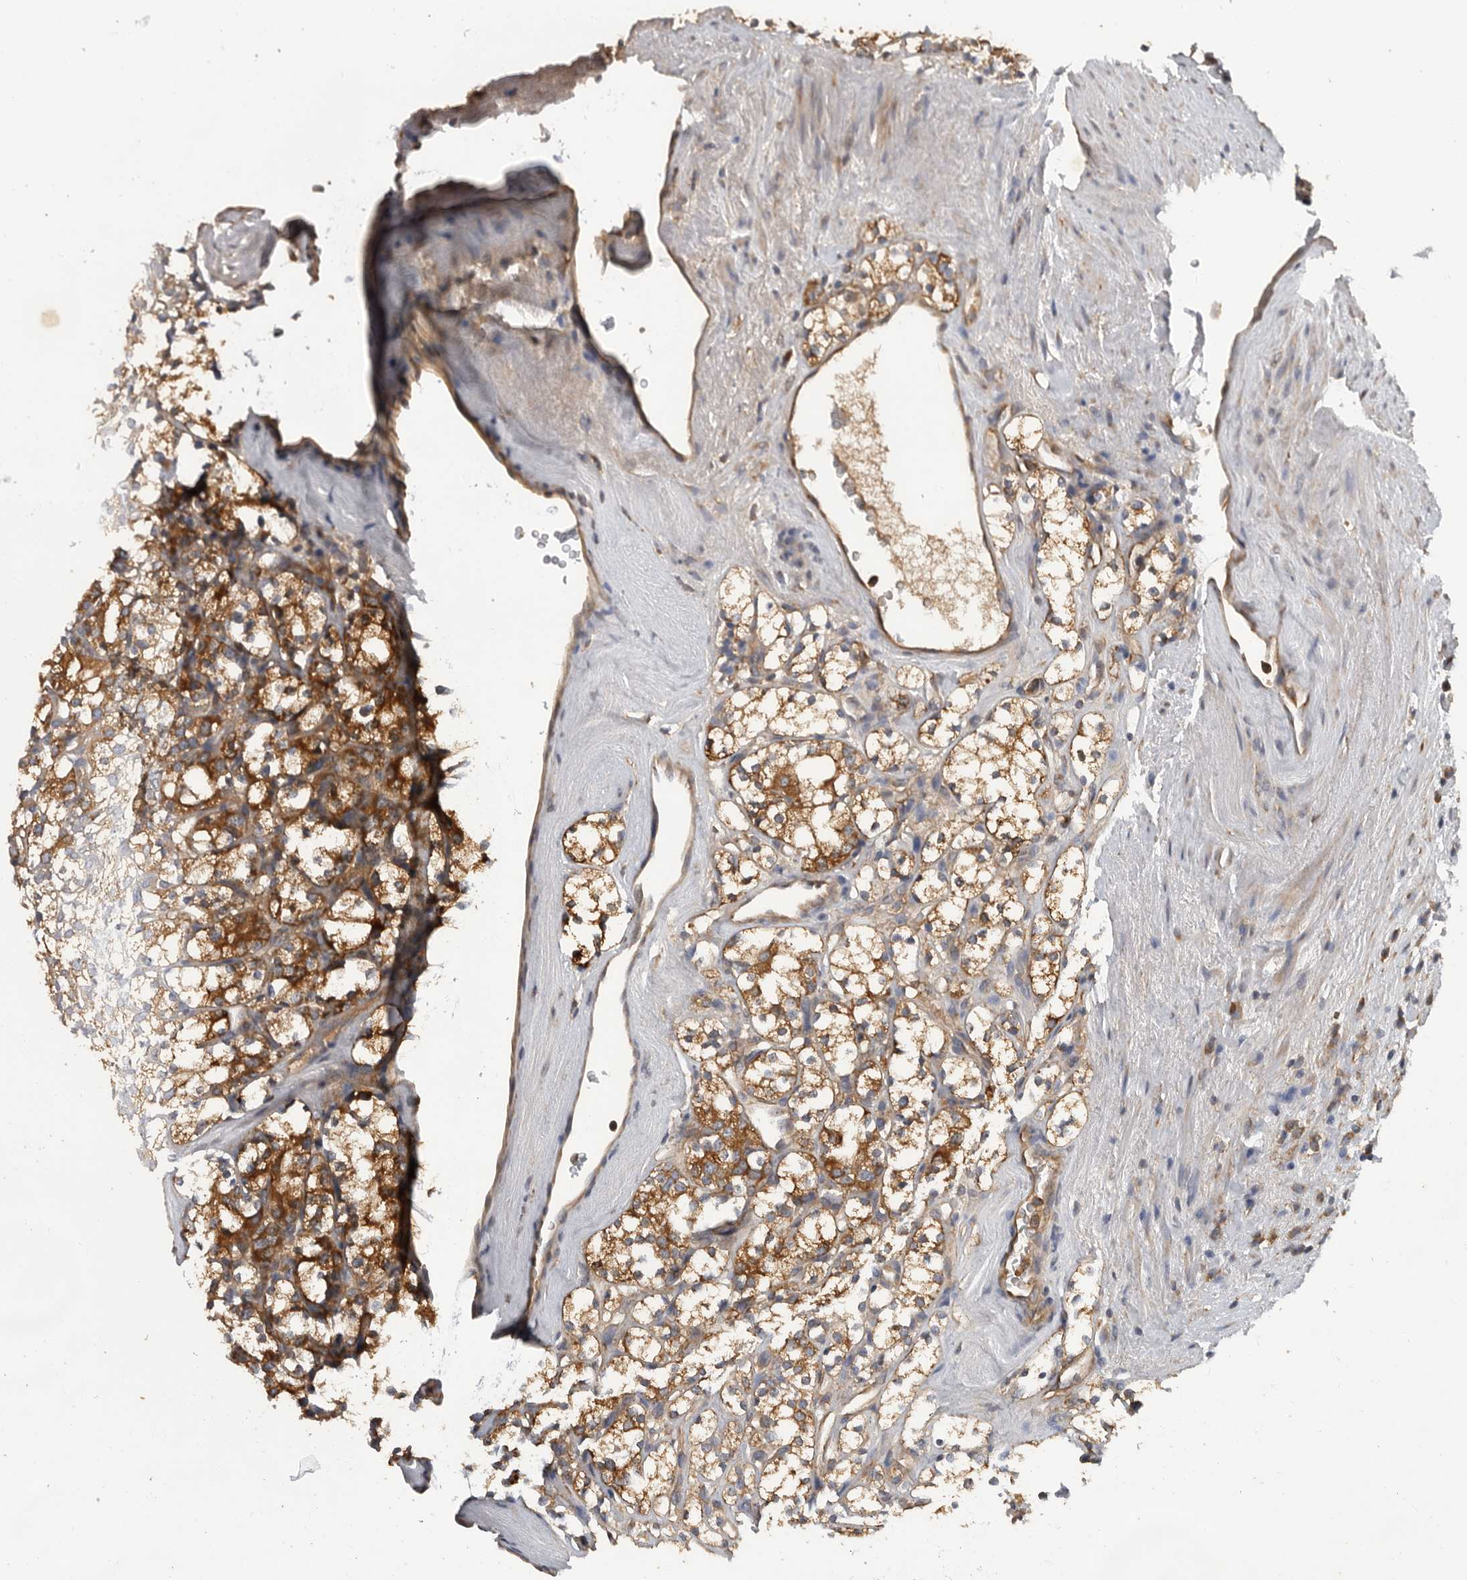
{"staining": {"intensity": "strong", "quantity": "25%-75%", "location": "cytoplasmic/membranous"}, "tissue": "renal cancer", "cell_type": "Tumor cells", "image_type": "cancer", "snomed": [{"axis": "morphology", "description": "Adenocarcinoma, NOS"}, {"axis": "topography", "description": "Kidney"}], "caption": "Protein expression analysis of adenocarcinoma (renal) demonstrates strong cytoplasmic/membranous positivity in approximately 25%-75% of tumor cells. Using DAB (3,3'-diaminobenzidine) (brown) and hematoxylin (blue) stains, captured at high magnification using brightfield microscopy.", "gene": "C1orf109", "patient": {"sex": "male", "age": 77}}